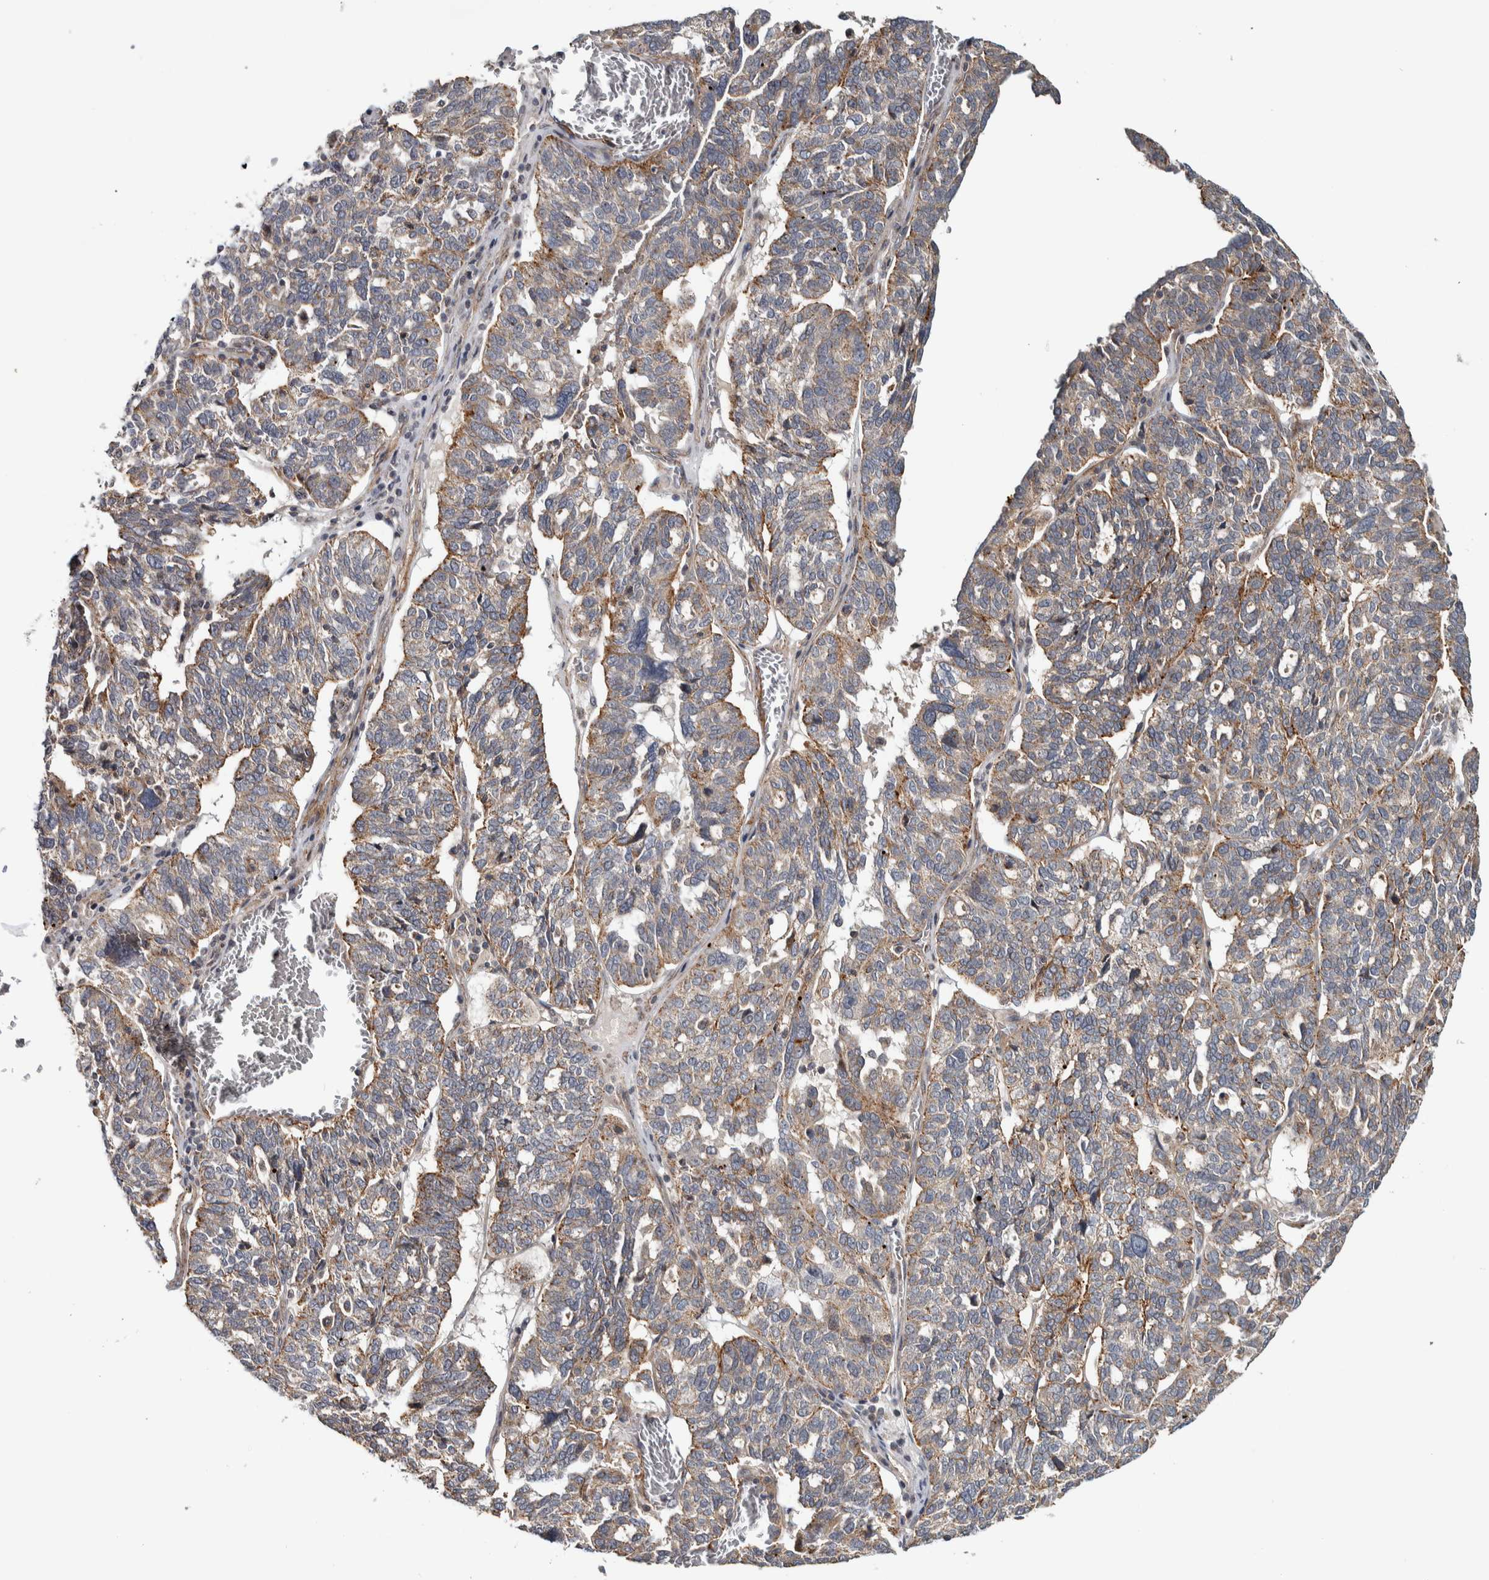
{"staining": {"intensity": "weak", "quantity": "<25%", "location": "cytoplasmic/membranous"}, "tissue": "ovarian cancer", "cell_type": "Tumor cells", "image_type": "cancer", "snomed": [{"axis": "morphology", "description": "Cystadenocarcinoma, serous, NOS"}, {"axis": "topography", "description": "Ovary"}], "caption": "Immunohistochemistry of ovarian cancer (serous cystadenocarcinoma) reveals no expression in tumor cells. (DAB (3,3'-diaminobenzidine) immunohistochemistry (IHC) with hematoxylin counter stain).", "gene": "TBC1D31", "patient": {"sex": "female", "age": 59}}